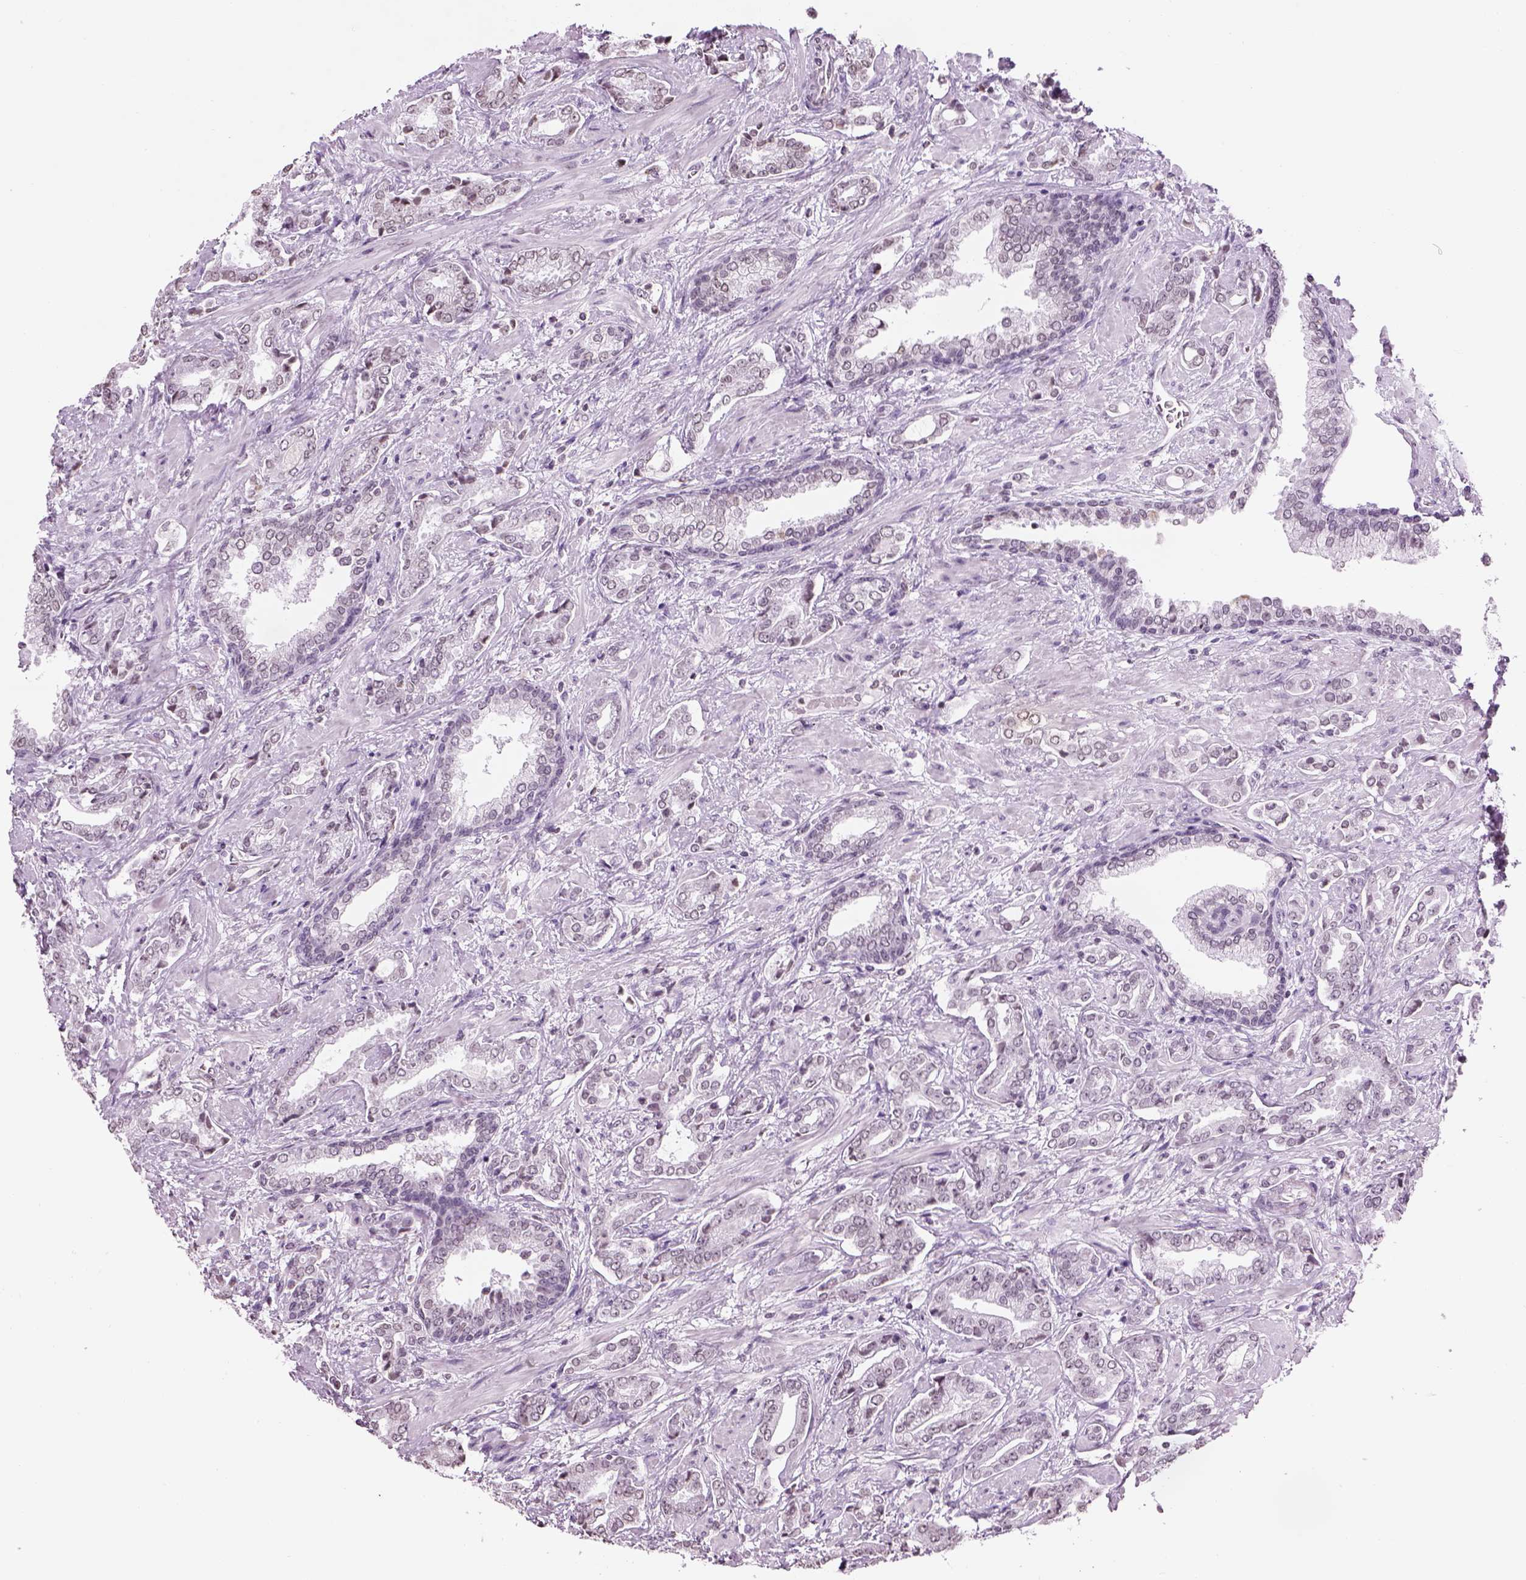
{"staining": {"intensity": "negative", "quantity": "none", "location": "none"}, "tissue": "prostate cancer", "cell_type": "Tumor cells", "image_type": "cancer", "snomed": [{"axis": "morphology", "description": "Adenocarcinoma, Low grade"}, {"axis": "topography", "description": "Prostate"}], "caption": "This is an IHC micrograph of human prostate cancer. There is no positivity in tumor cells.", "gene": "BARHL1", "patient": {"sex": "male", "age": 61}}